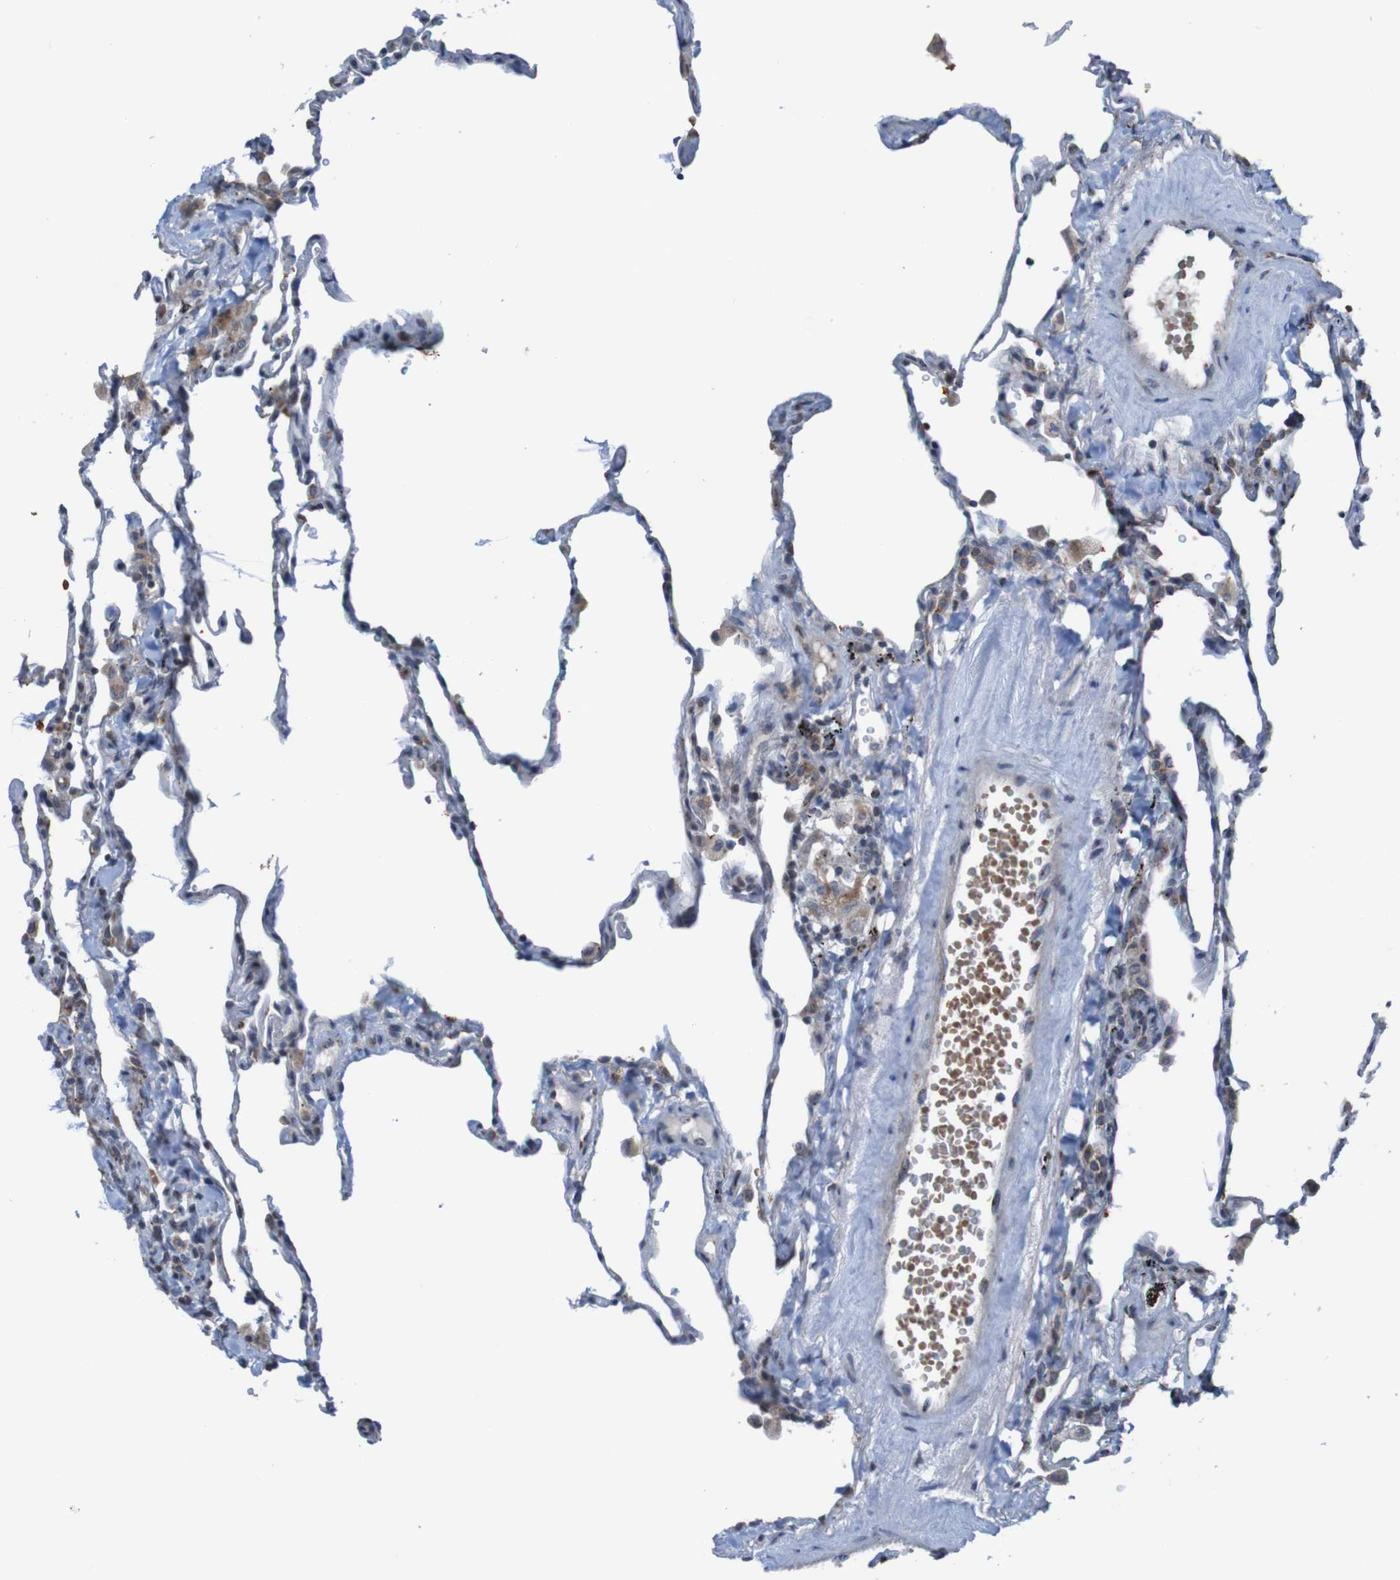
{"staining": {"intensity": "weak", "quantity": "25%-75%", "location": "cytoplasmic/membranous"}, "tissue": "lung", "cell_type": "Alveolar cells", "image_type": "normal", "snomed": [{"axis": "morphology", "description": "Normal tissue, NOS"}, {"axis": "topography", "description": "Lung"}], "caption": "Immunohistochemical staining of unremarkable lung shows low levels of weak cytoplasmic/membranous positivity in about 25%-75% of alveolar cells.", "gene": "UNG", "patient": {"sex": "male", "age": 59}}